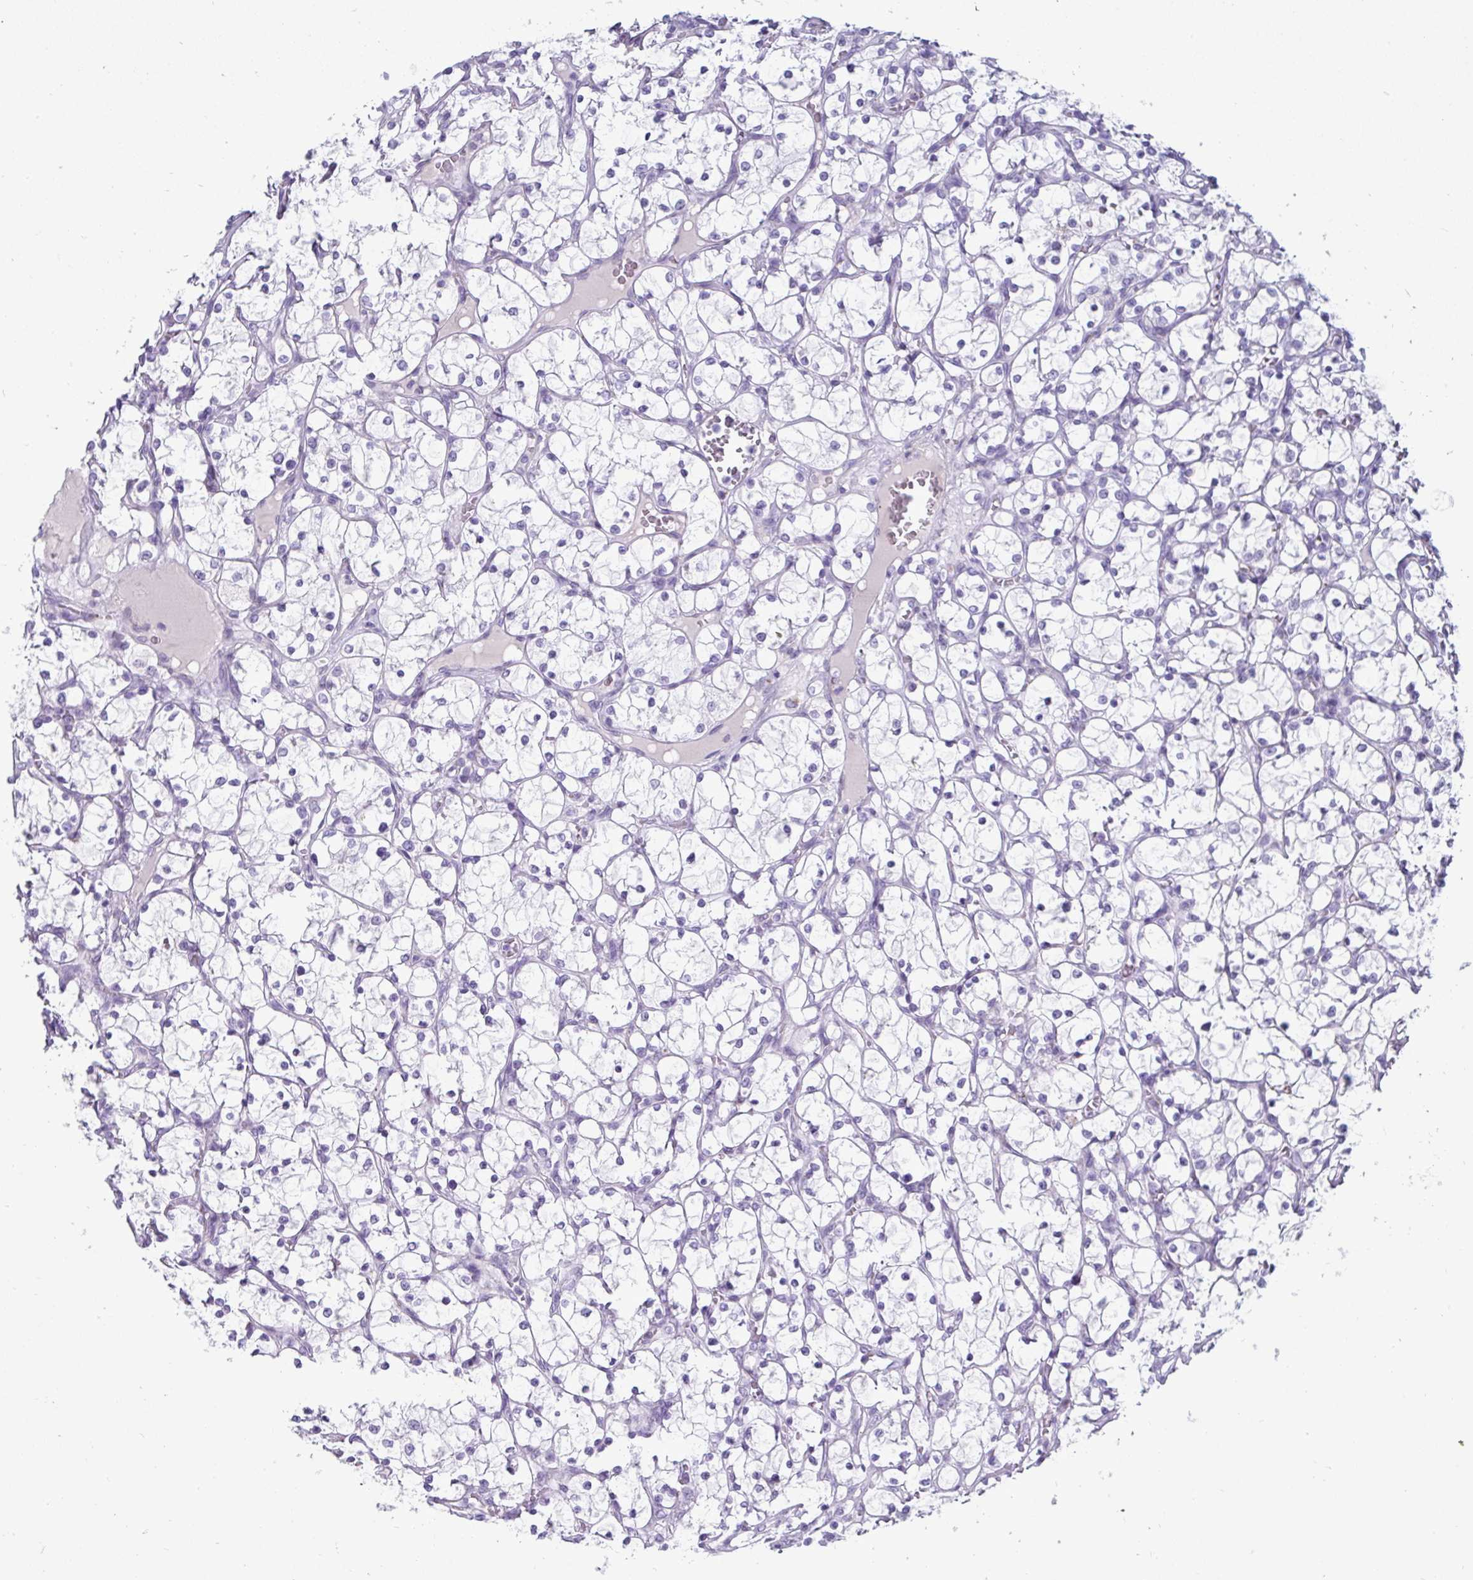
{"staining": {"intensity": "negative", "quantity": "none", "location": "none"}, "tissue": "renal cancer", "cell_type": "Tumor cells", "image_type": "cancer", "snomed": [{"axis": "morphology", "description": "Adenocarcinoma, NOS"}, {"axis": "topography", "description": "Kidney"}], "caption": "Immunohistochemical staining of human renal cancer demonstrates no significant staining in tumor cells.", "gene": "CTSZ", "patient": {"sex": "female", "age": 69}}